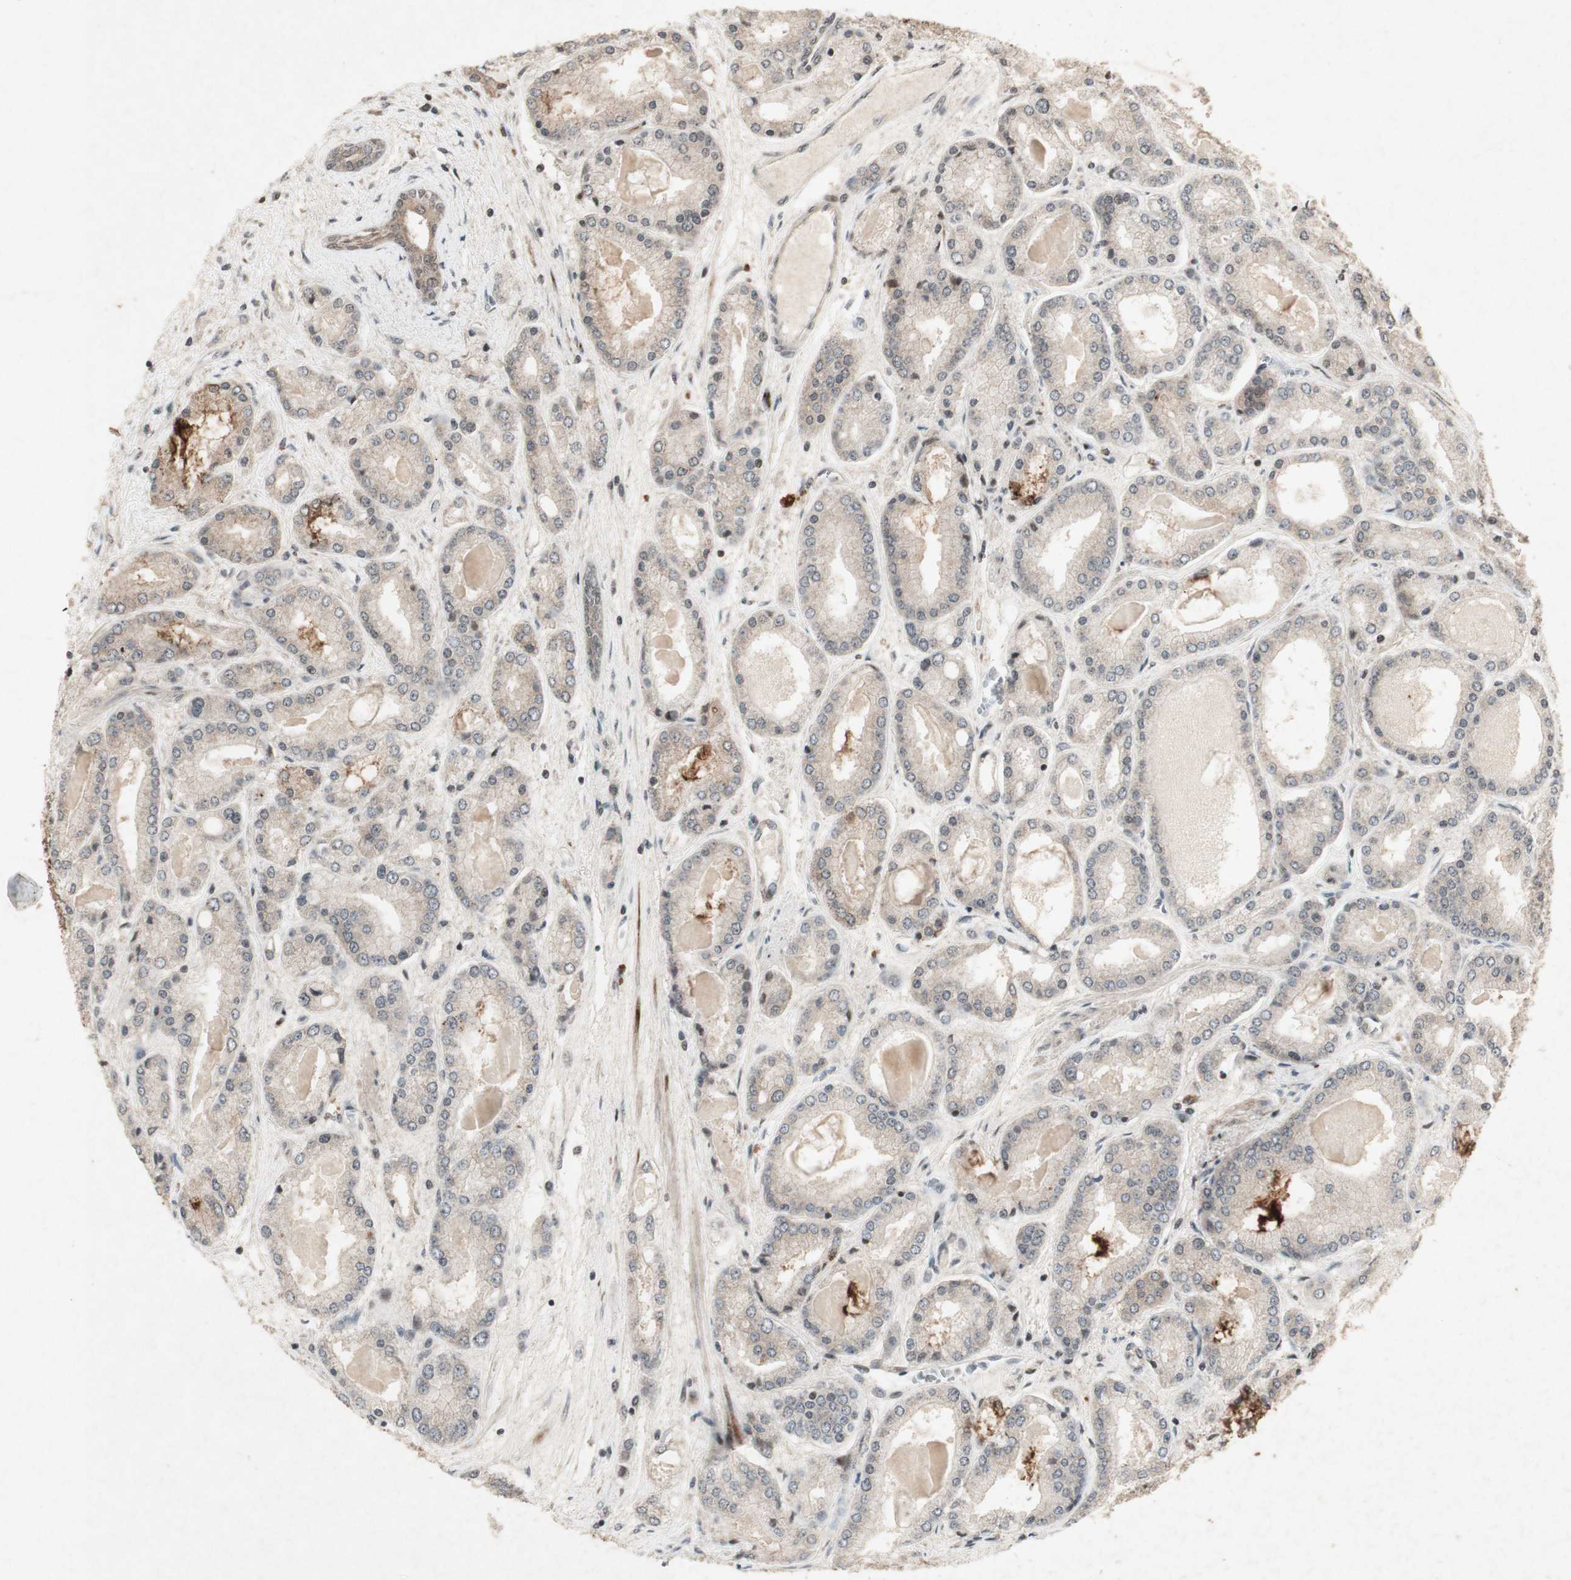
{"staining": {"intensity": "weak", "quantity": ">75%", "location": "cytoplasmic/membranous"}, "tissue": "prostate cancer", "cell_type": "Tumor cells", "image_type": "cancer", "snomed": [{"axis": "morphology", "description": "Adenocarcinoma, High grade"}, {"axis": "topography", "description": "Prostate"}], "caption": "Prostate adenocarcinoma (high-grade) was stained to show a protein in brown. There is low levels of weak cytoplasmic/membranous expression in approximately >75% of tumor cells. (DAB IHC with brightfield microscopy, high magnification).", "gene": "PLXNA1", "patient": {"sex": "male", "age": 59}}